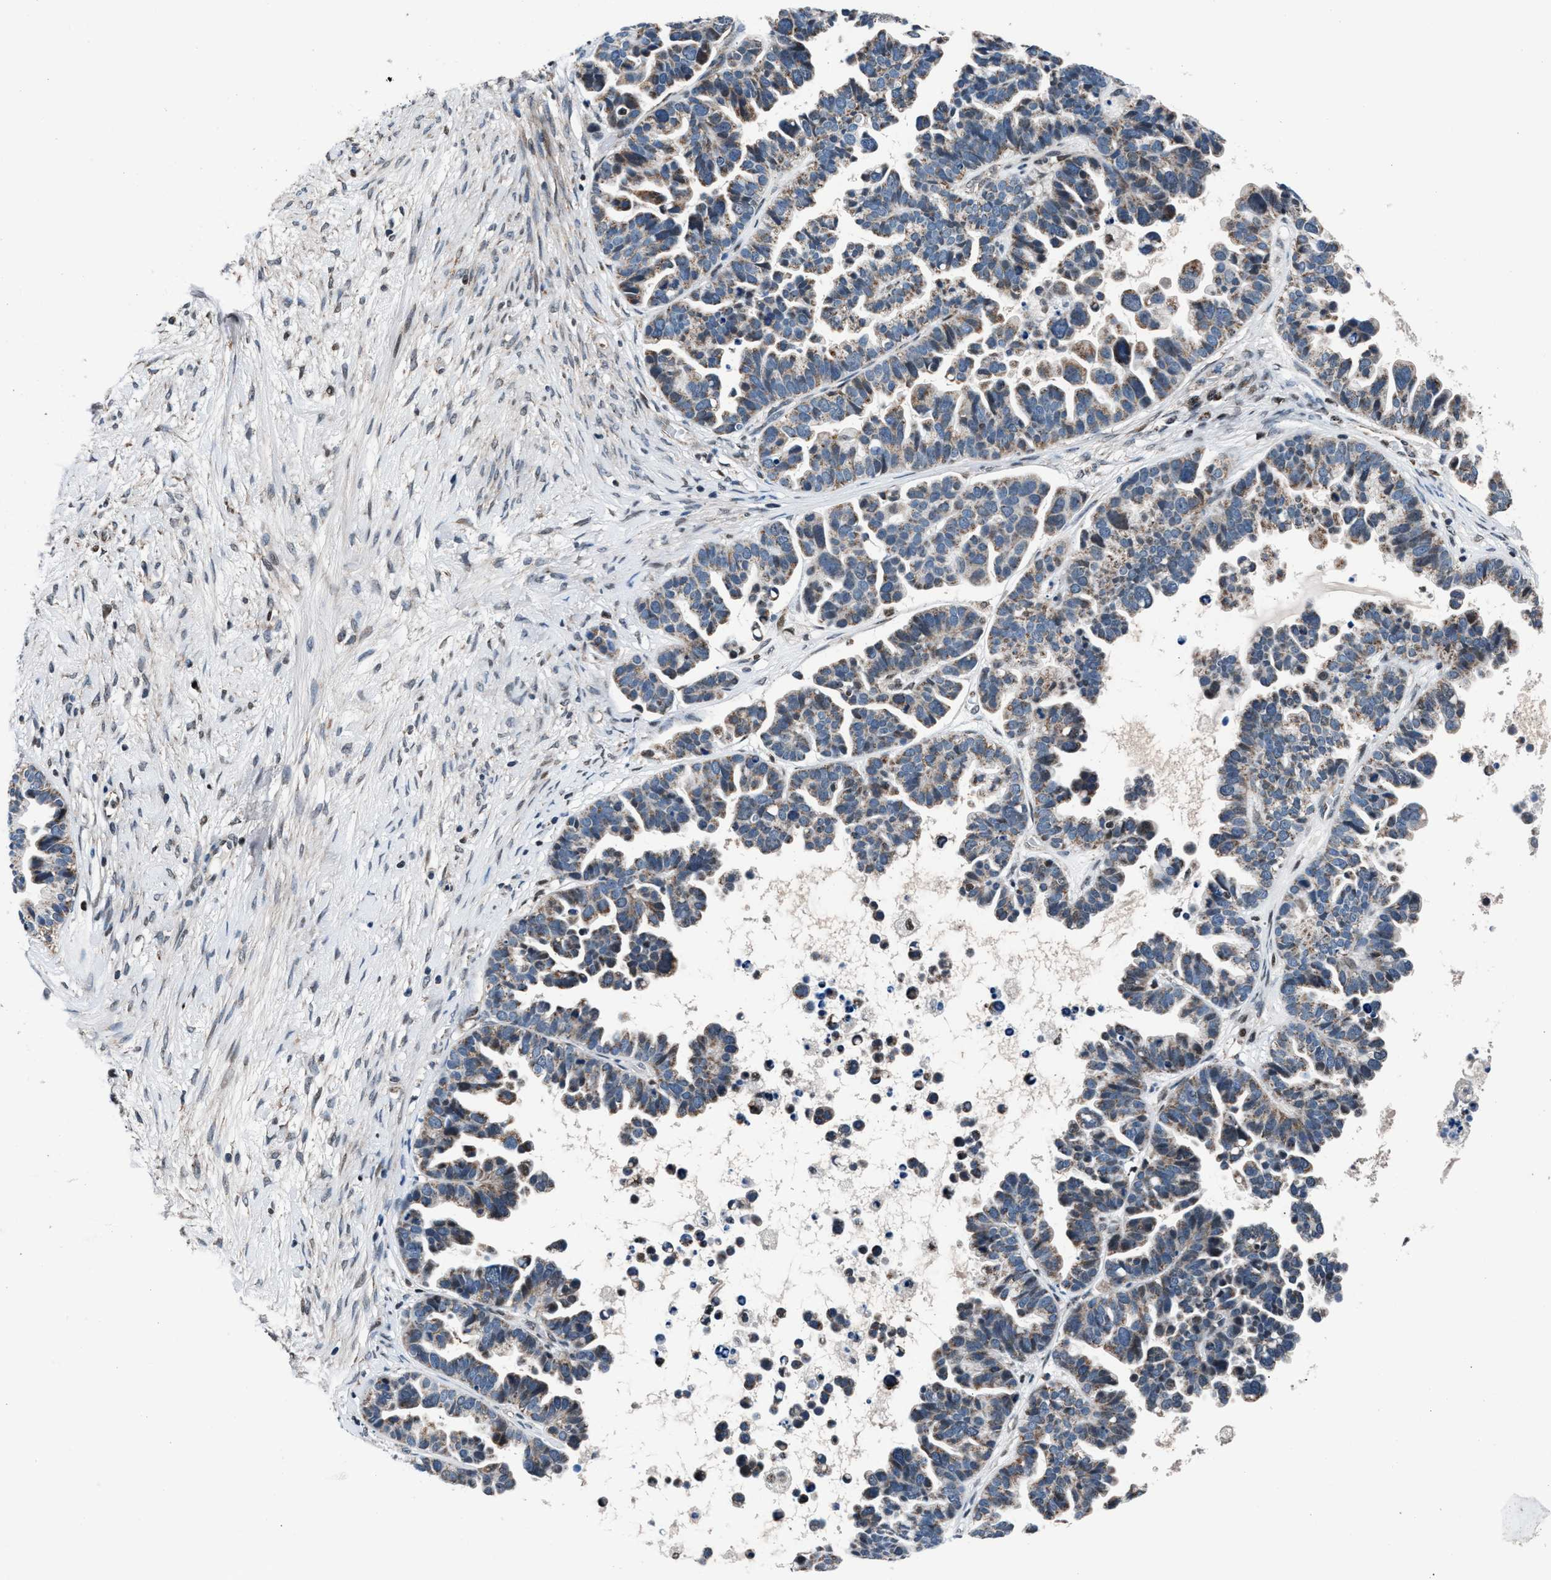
{"staining": {"intensity": "weak", "quantity": ">75%", "location": "cytoplasmic/membranous"}, "tissue": "ovarian cancer", "cell_type": "Tumor cells", "image_type": "cancer", "snomed": [{"axis": "morphology", "description": "Cystadenocarcinoma, serous, NOS"}, {"axis": "topography", "description": "Ovary"}], "caption": "The histopathology image displays immunohistochemical staining of ovarian cancer (serous cystadenocarcinoma). There is weak cytoplasmic/membranous positivity is identified in about >75% of tumor cells.", "gene": "PRRC2B", "patient": {"sex": "female", "age": 56}}